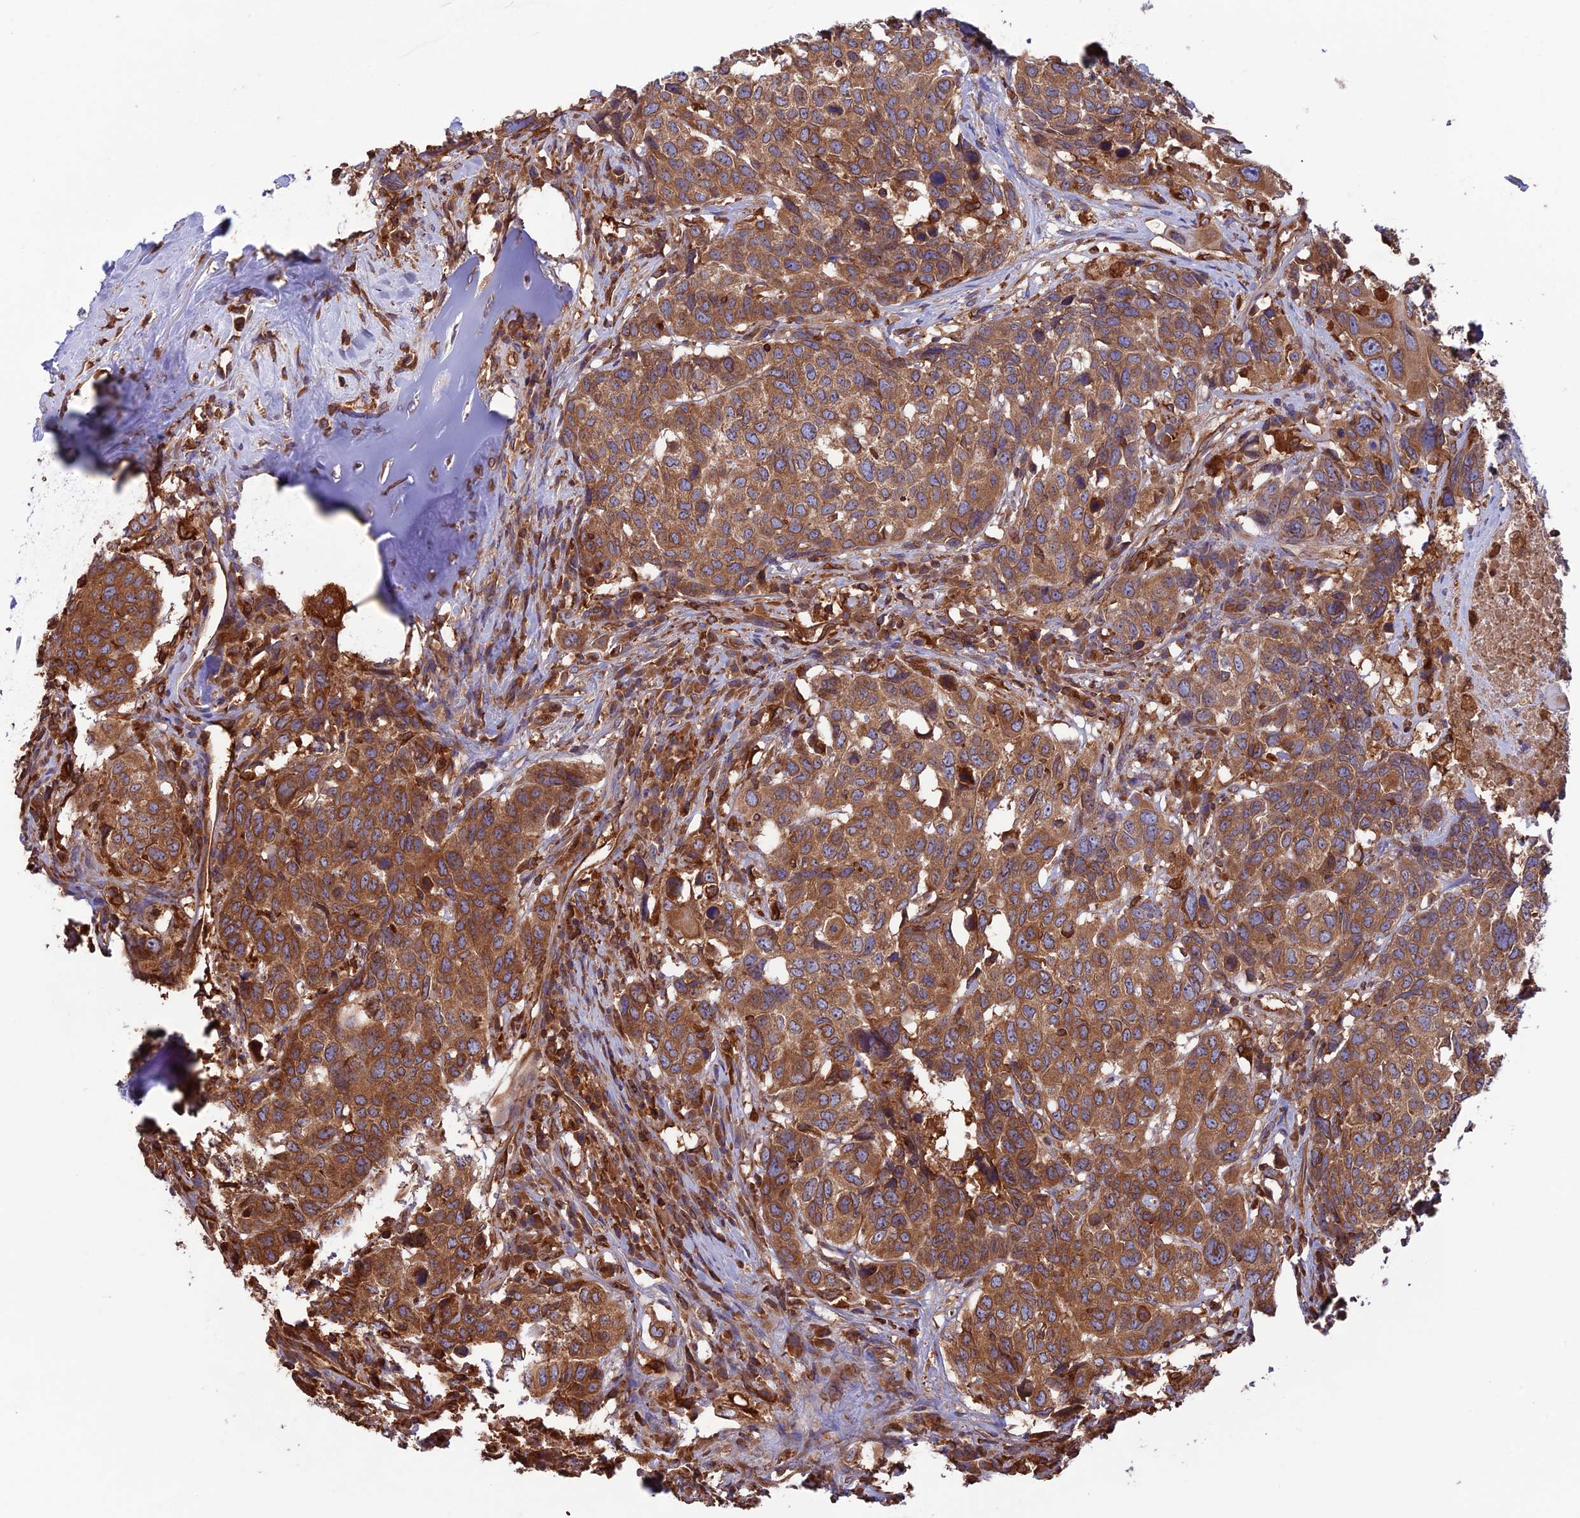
{"staining": {"intensity": "moderate", "quantity": ">75%", "location": "cytoplasmic/membranous"}, "tissue": "head and neck cancer", "cell_type": "Tumor cells", "image_type": "cancer", "snomed": [{"axis": "morphology", "description": "Squamous cell carcinoma, NOS"}, {"axis": "topography", "description": "Head-Neck"}], "caption": "This image shows immunohistochemistry (IHC) staining of head and neck cancer (squamous cell carcinoma), with medium moderate cytoplasmic/membranous positivity in approximately >75% of tumor cells.", "gene": "WDR1", "patient": {"sex": "male", "age": 66}}